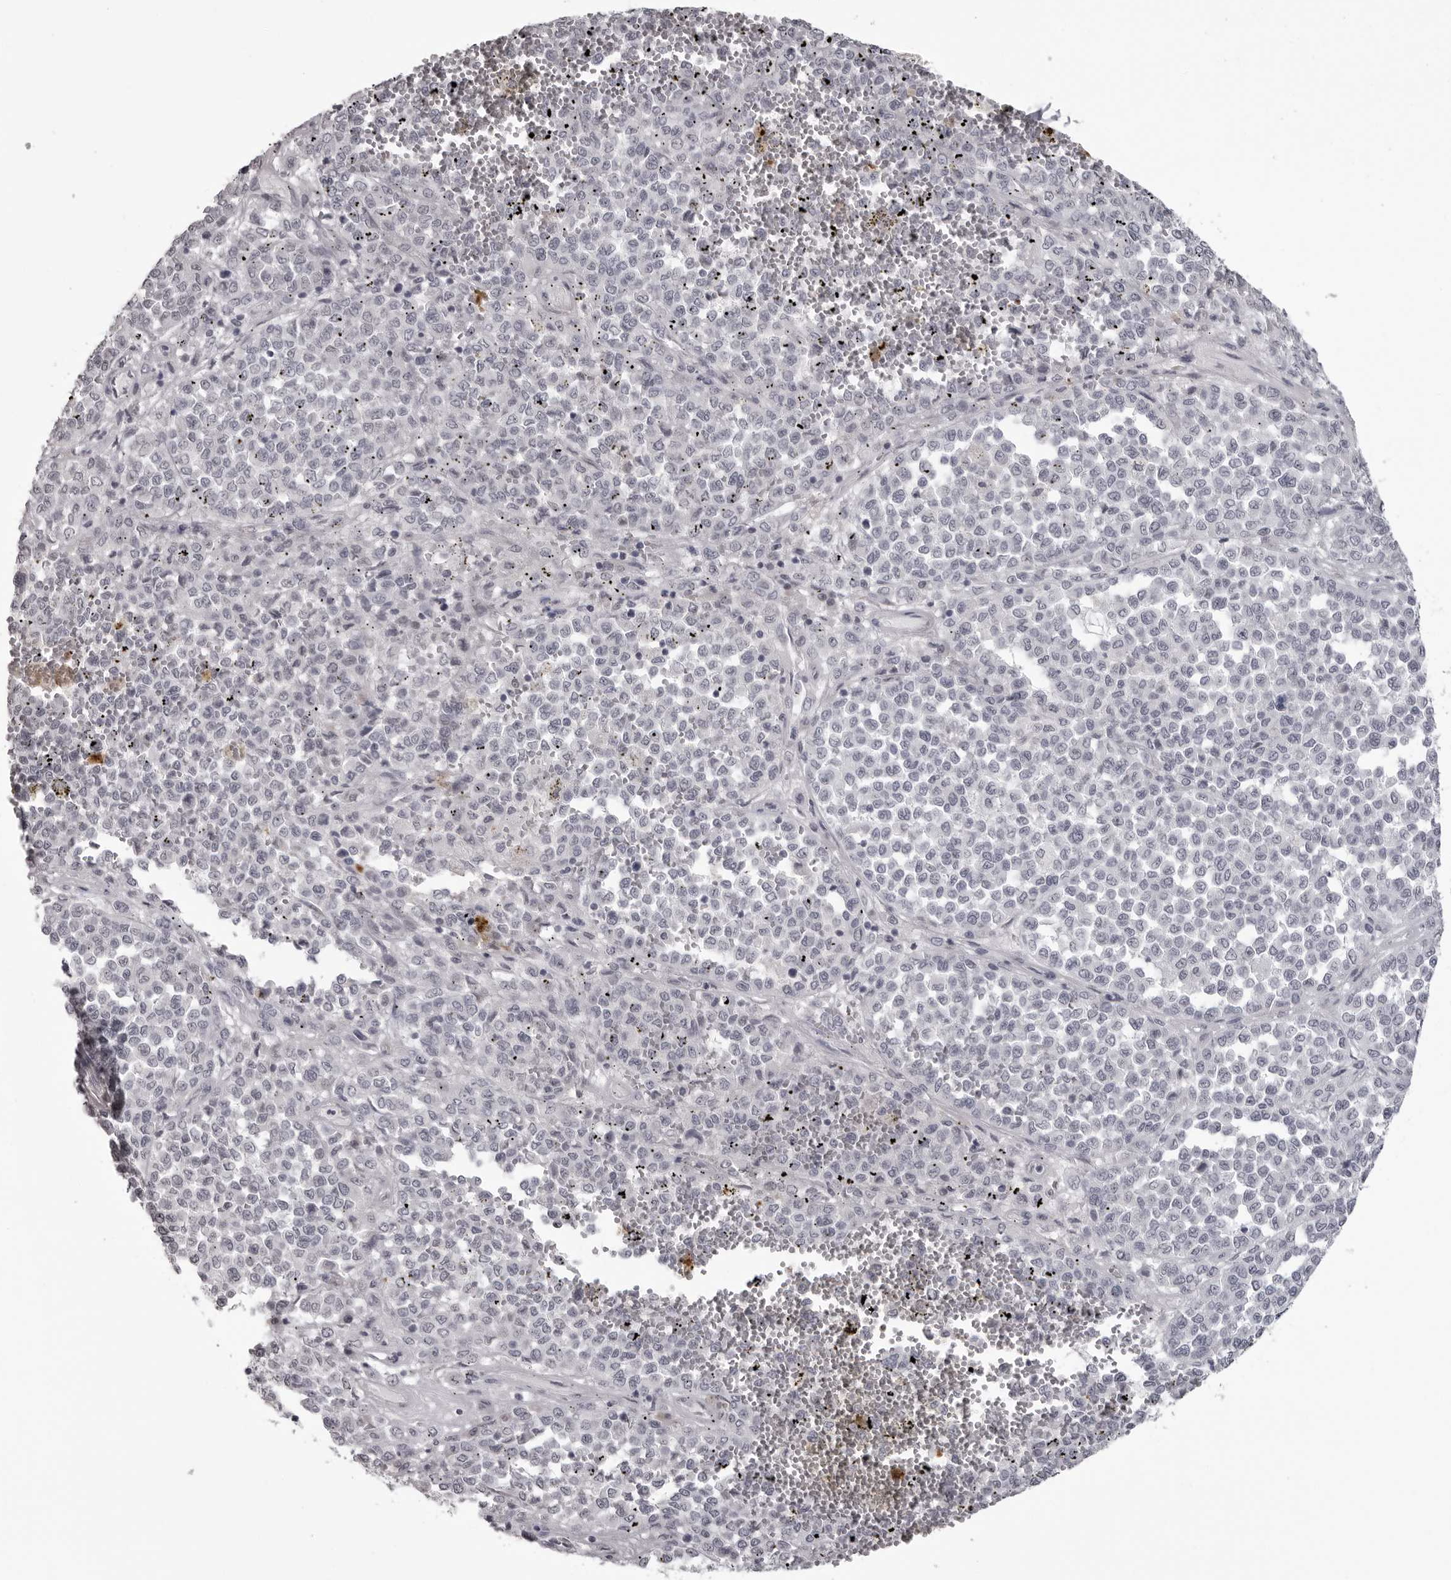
{"staining": {"intensity": "negative", "quantity": "none", "location": "none"}, "tissue": "melanoma", "cell_type": "Tumor cells", "image_type": "cancer", "snomed": [{"axis": "morphology", "description": "Malignant melanoma, Metastatic site"}, {"axis": "topography", "description": "Pancreas"}], "caption": "Tumor cells show no significant positivity in malignant melanoma (metastatic site).", "gene": "HELZ", "patient": {"sex": "female", "age": 30}}